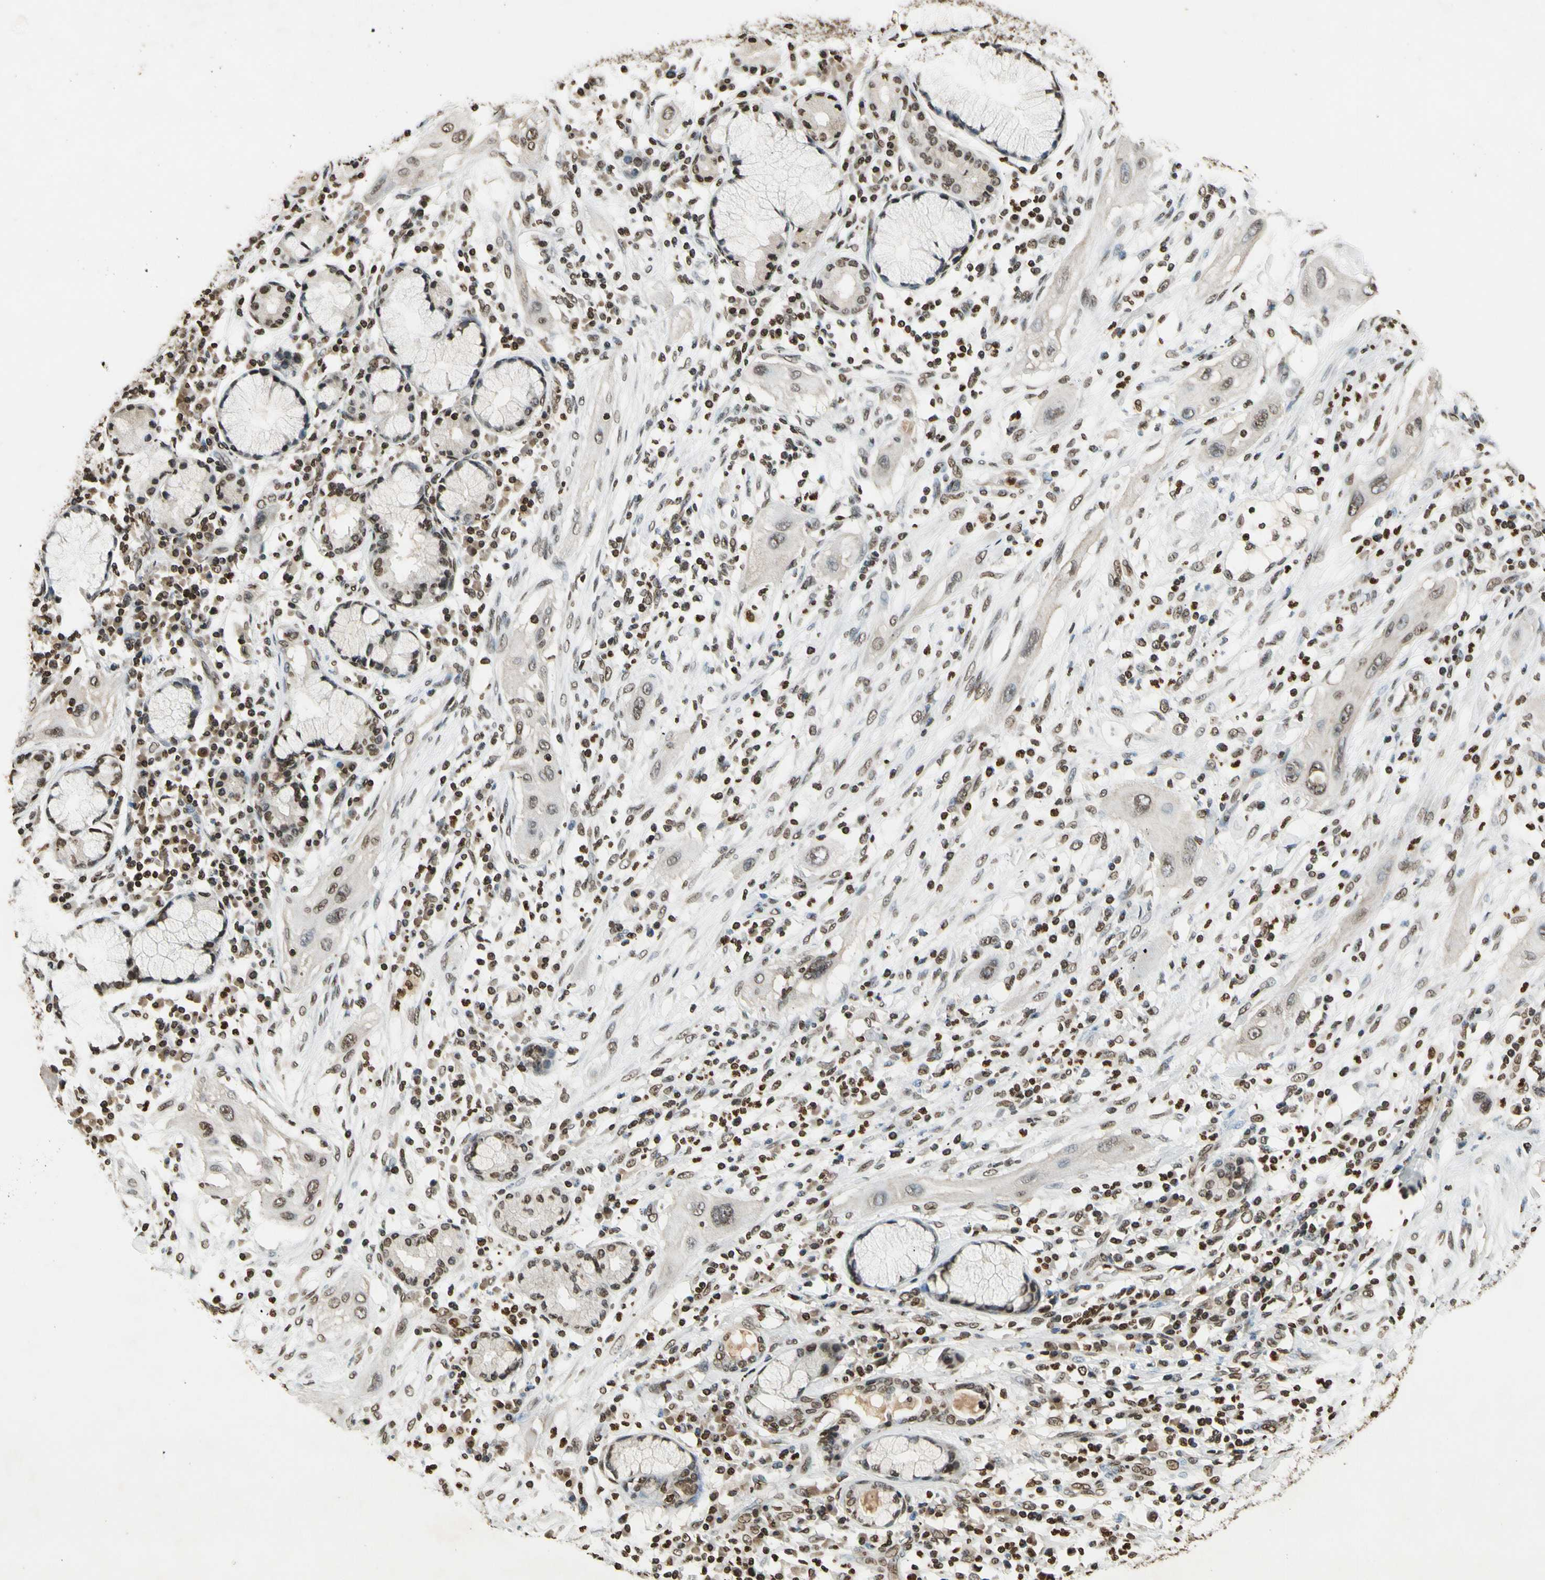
{"staining": {"intensity": "weak", "quantity": ">75%", "location": "nuclear"}, "tissue": "lung cancer", "cell_type": "Tumor cells", "image_type": "cancer", "snomed": [{"axis": "morphology", "description": "Squamous cell carcinoma, NOS"}, {"axis": "topography", "description": "Lung"}], "caption": "Squamous cell carcinoma (lung) tissue demonstrates weak nuclear staining in about >75% of tumor cells, visualized by immunohistochemistry. The protein of interest is shown in brown color, while the nuclei are stained blue.", "gene": "RORA", "patient": {"sex": "female", "age": 47}}